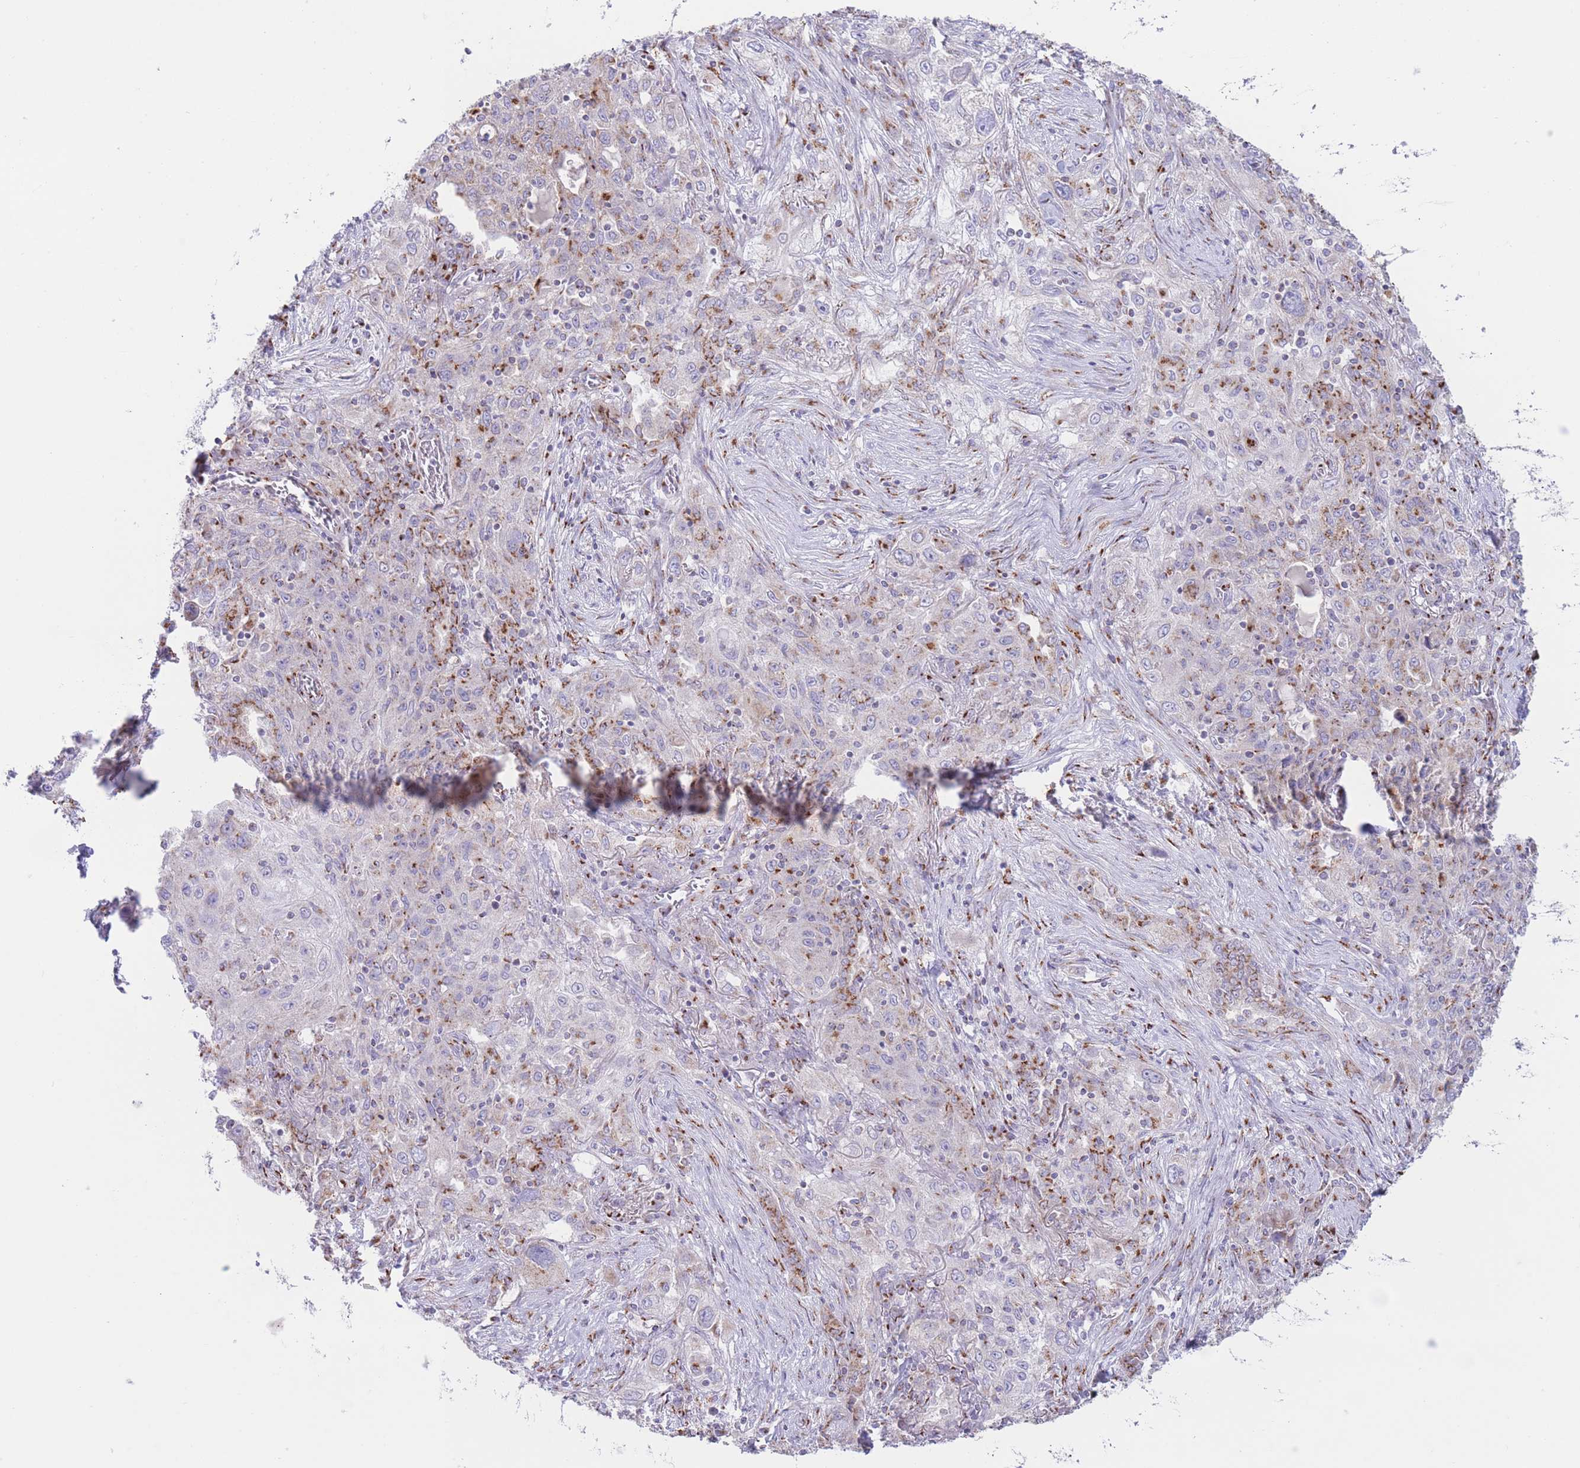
{"staining": {"intensity": "moderate", "quantity": "<25%", "location": "cytoplasmic/membranous"}, "tissue": "lung cancer", "cell_type": "Tumor cells", "image_type": "cancer", "snomed": [{"axis": "morphology", "description": "Squamous cell carcinoma, NOS"}, {"axis": "topography", "description": "Lung"}], "caption": "An IHC histopathology image of tumor tissue is shown. Protein staining in brown shows moderate cytoplasmic/membranous positivity in squamous cell carcinoma (lung) within tumor cells. The protein of interest is stained brown, and the nuclei are stained in blue (DAB (3,3'-diaminobenzidine) IHC with brightfield microscopy, high magnification).", "gene": "MPND", "patient": {"sex": "female", "age": 69}}